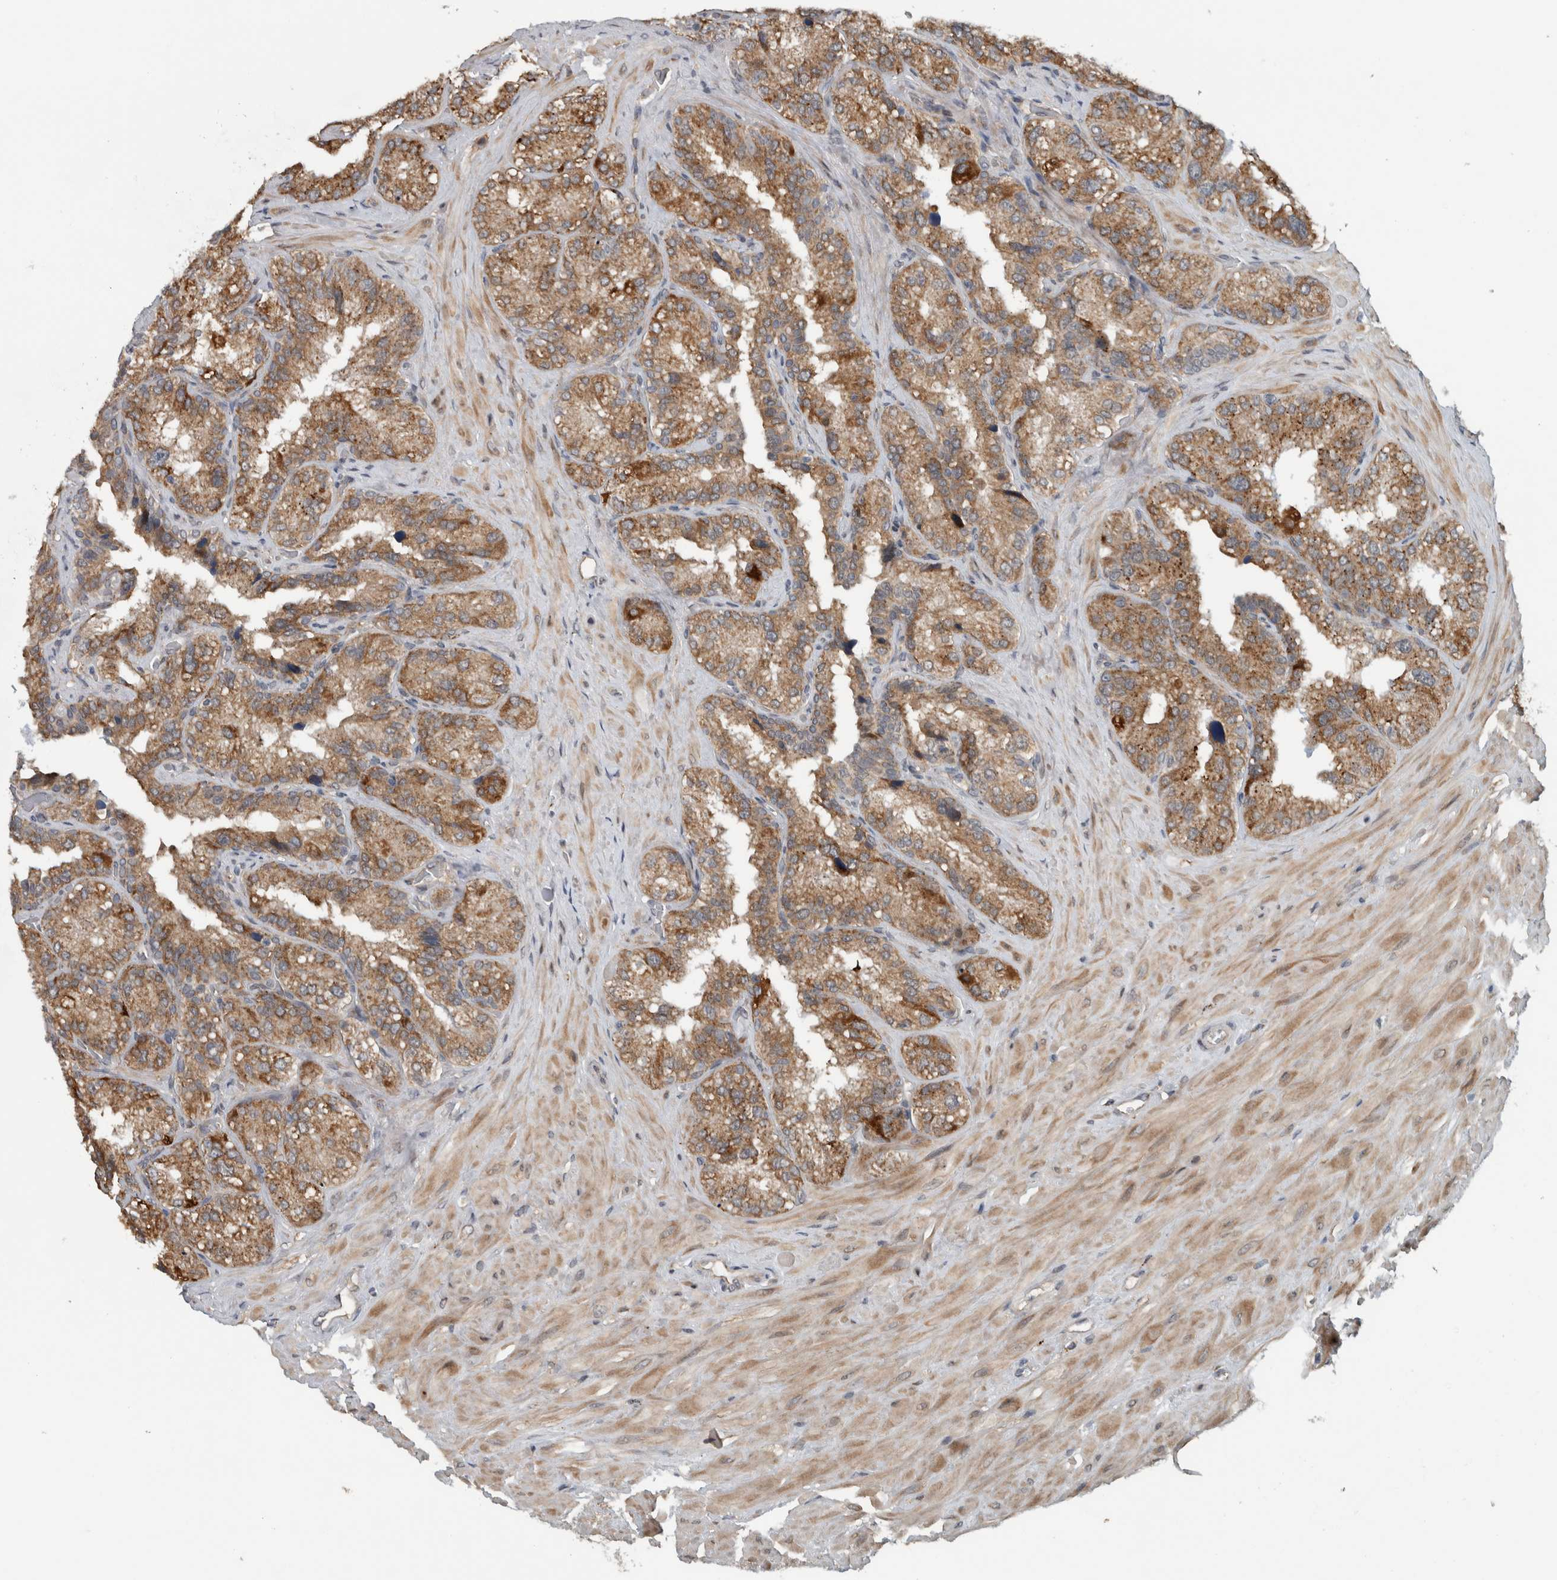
{"staining": {"intensity": "moderate", "quantity": ">75%", "location": "cytoplasmic/membranous"}, "tissue": "seminal vesicle", "cell_type": "Glandular cells", "image_type": "normal", "snomed": [{"axis": "morphology", "description": "Normal tissue, NOS"}, {"axis": "topography", "description": "Prostate"}, {"axis": "topography", "description": "Seminal veicle"}], "caption": "Approximately >75% of glandular cells in normal seminal vesicle display moderate cytoplasmic/membranous protein expression as visualized by brown immunohistochemical staining.", "gene": "GBA2", "patient": {"sex": "male", "age": 51}}